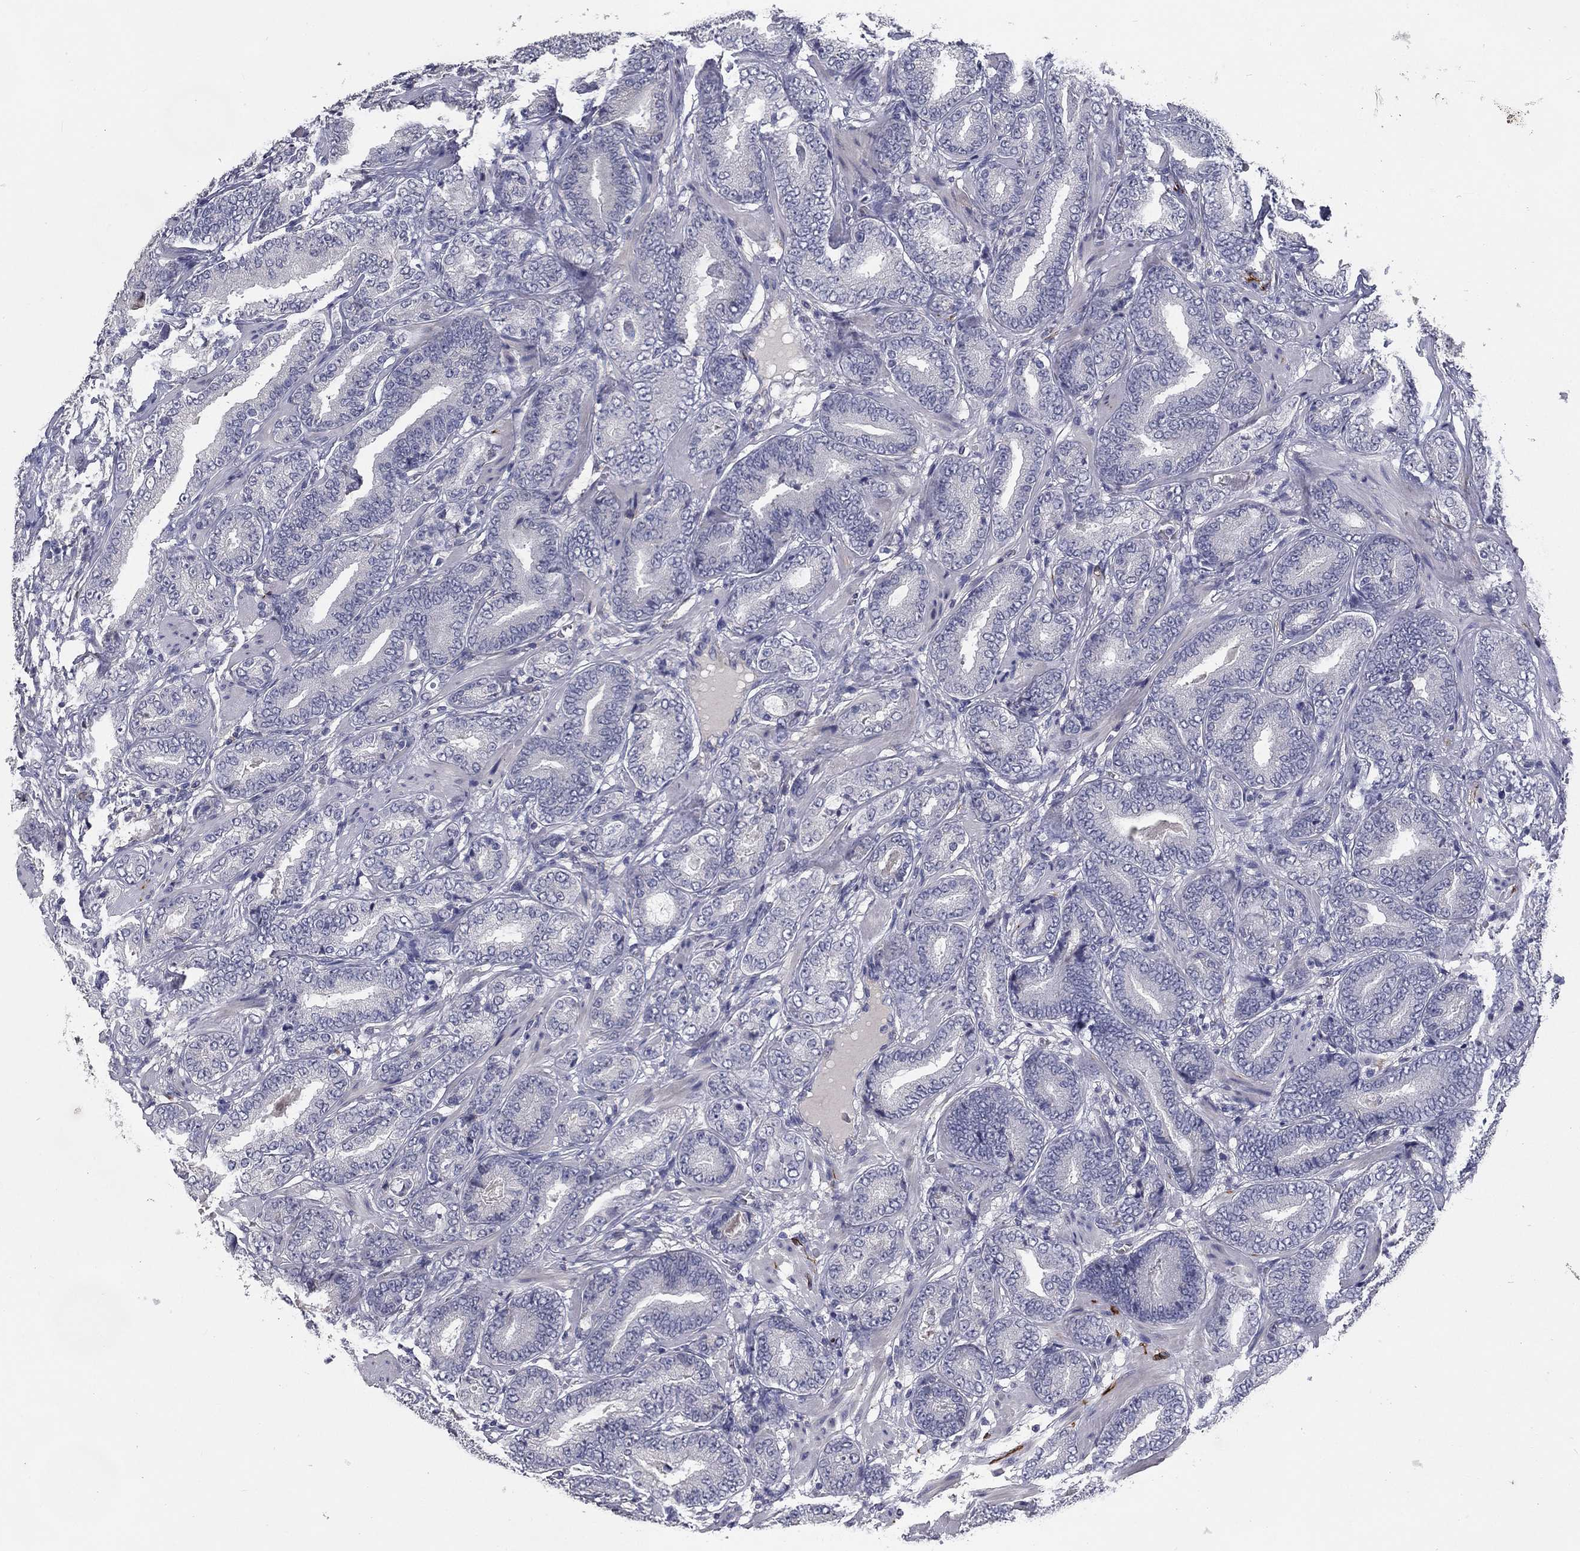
{"staining": {"intensity": "negative", "quantity": "none", "location": "none"}, "tissue": "prostate cancer", "cell_type": "Tumor cells", "image_type": "cancer", "snomed": [{"axis": "morphology", "description": "Adenocarcinoma, Low grade"}, {"axis": "topography", "description": "Prostate"}], "caption": "DAB immunohistochemical staining of human prostate cancer (low-grade adenocarcinoma) shows no significant expression in tumor cells.", "gene": "CD274", "patient": {"sex": "male", "age": 60}}